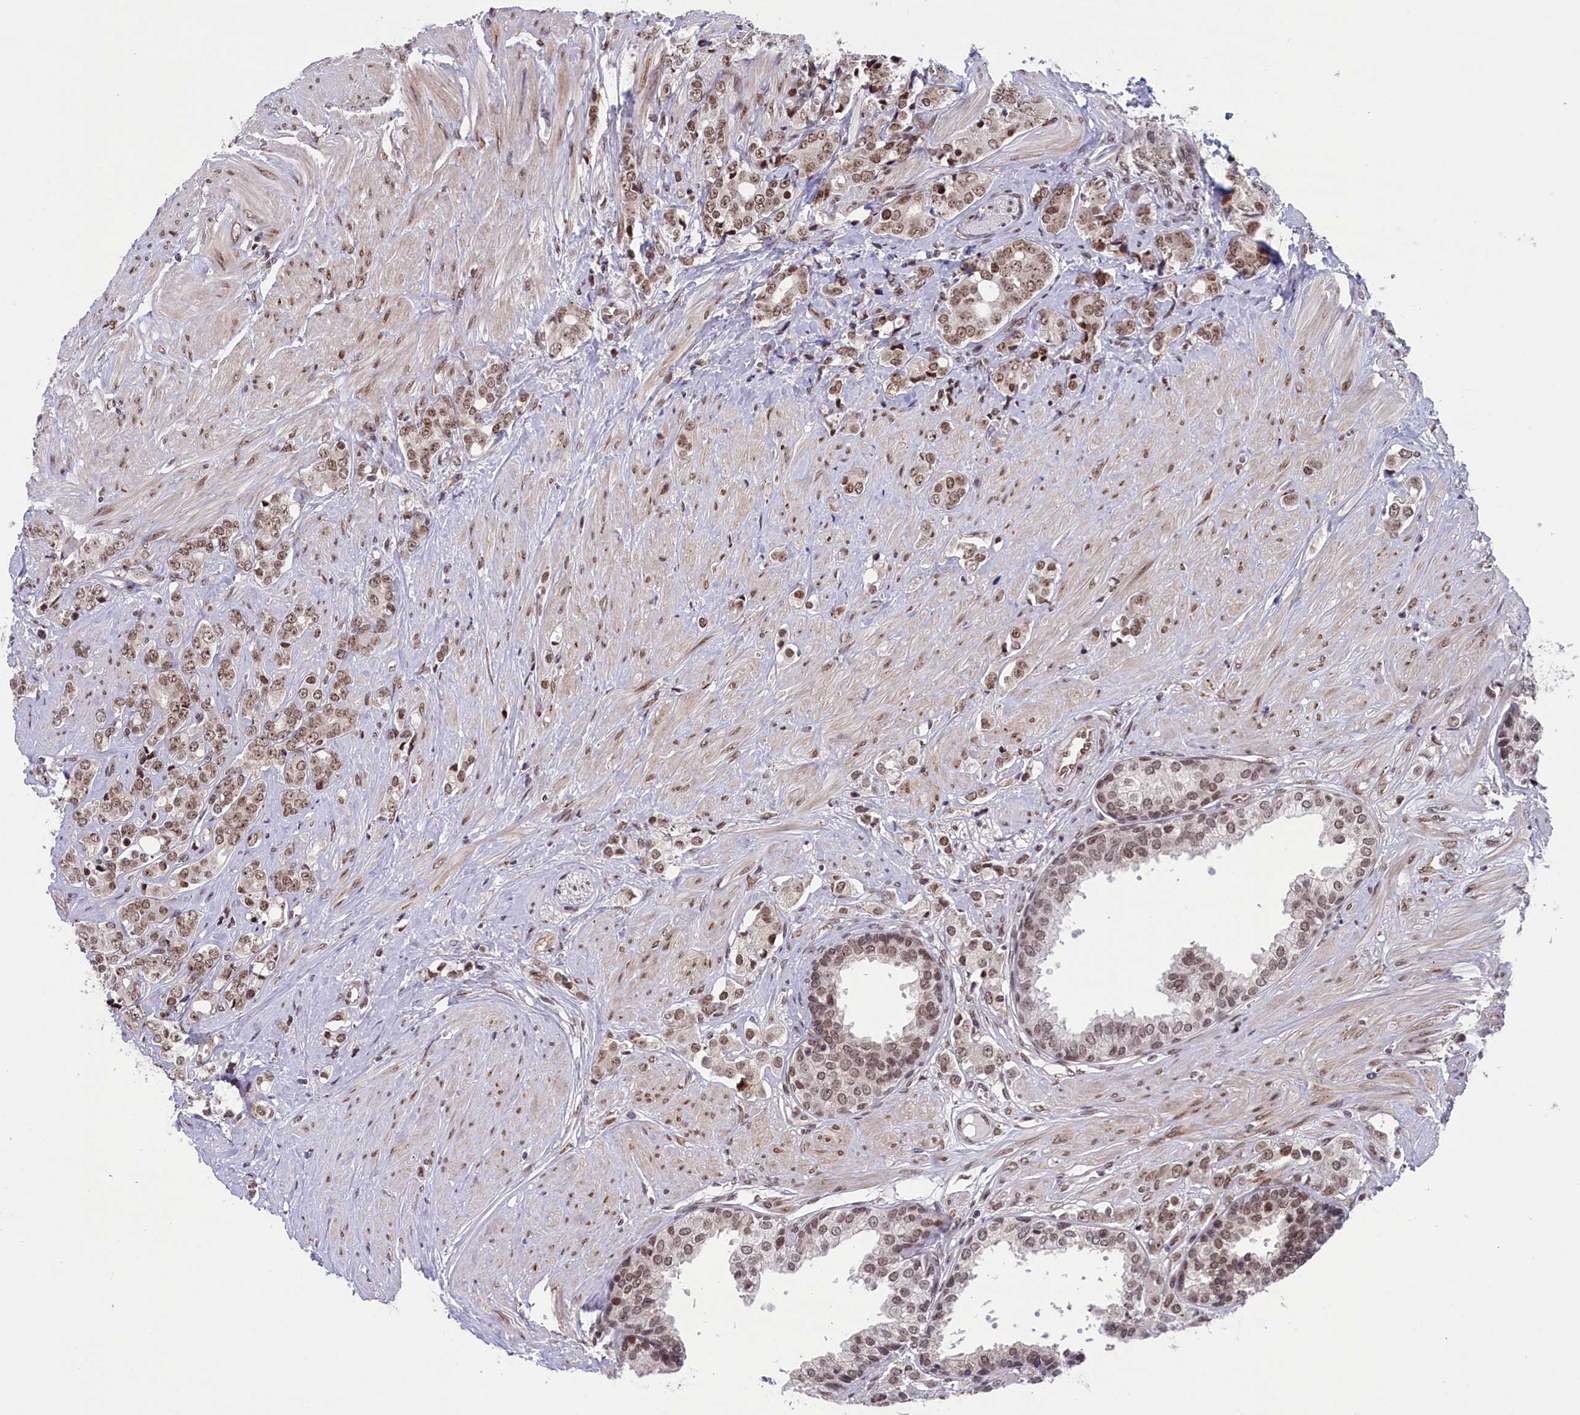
{"staining": {"intensity": "moderate", "quantity": ">75%", "location": "nuclear"}, "tissue": "prostate cancer", "cell_type": "Tumor cells", "image_type": "cancer", "snomed": [{"axis": "morphology", "description": "Adenocarcinoma, High grade"}, {"axis": "topography", "description": "Prostate"}], "caption": "Protein positivity by IHC reveals moderate nuclear positivity in about >75% of tumor cells in prostate adenocarcinoma (high-grade).", "gene": "MPHOSPH8", "patient": {"sex": "male", "age": 62}}